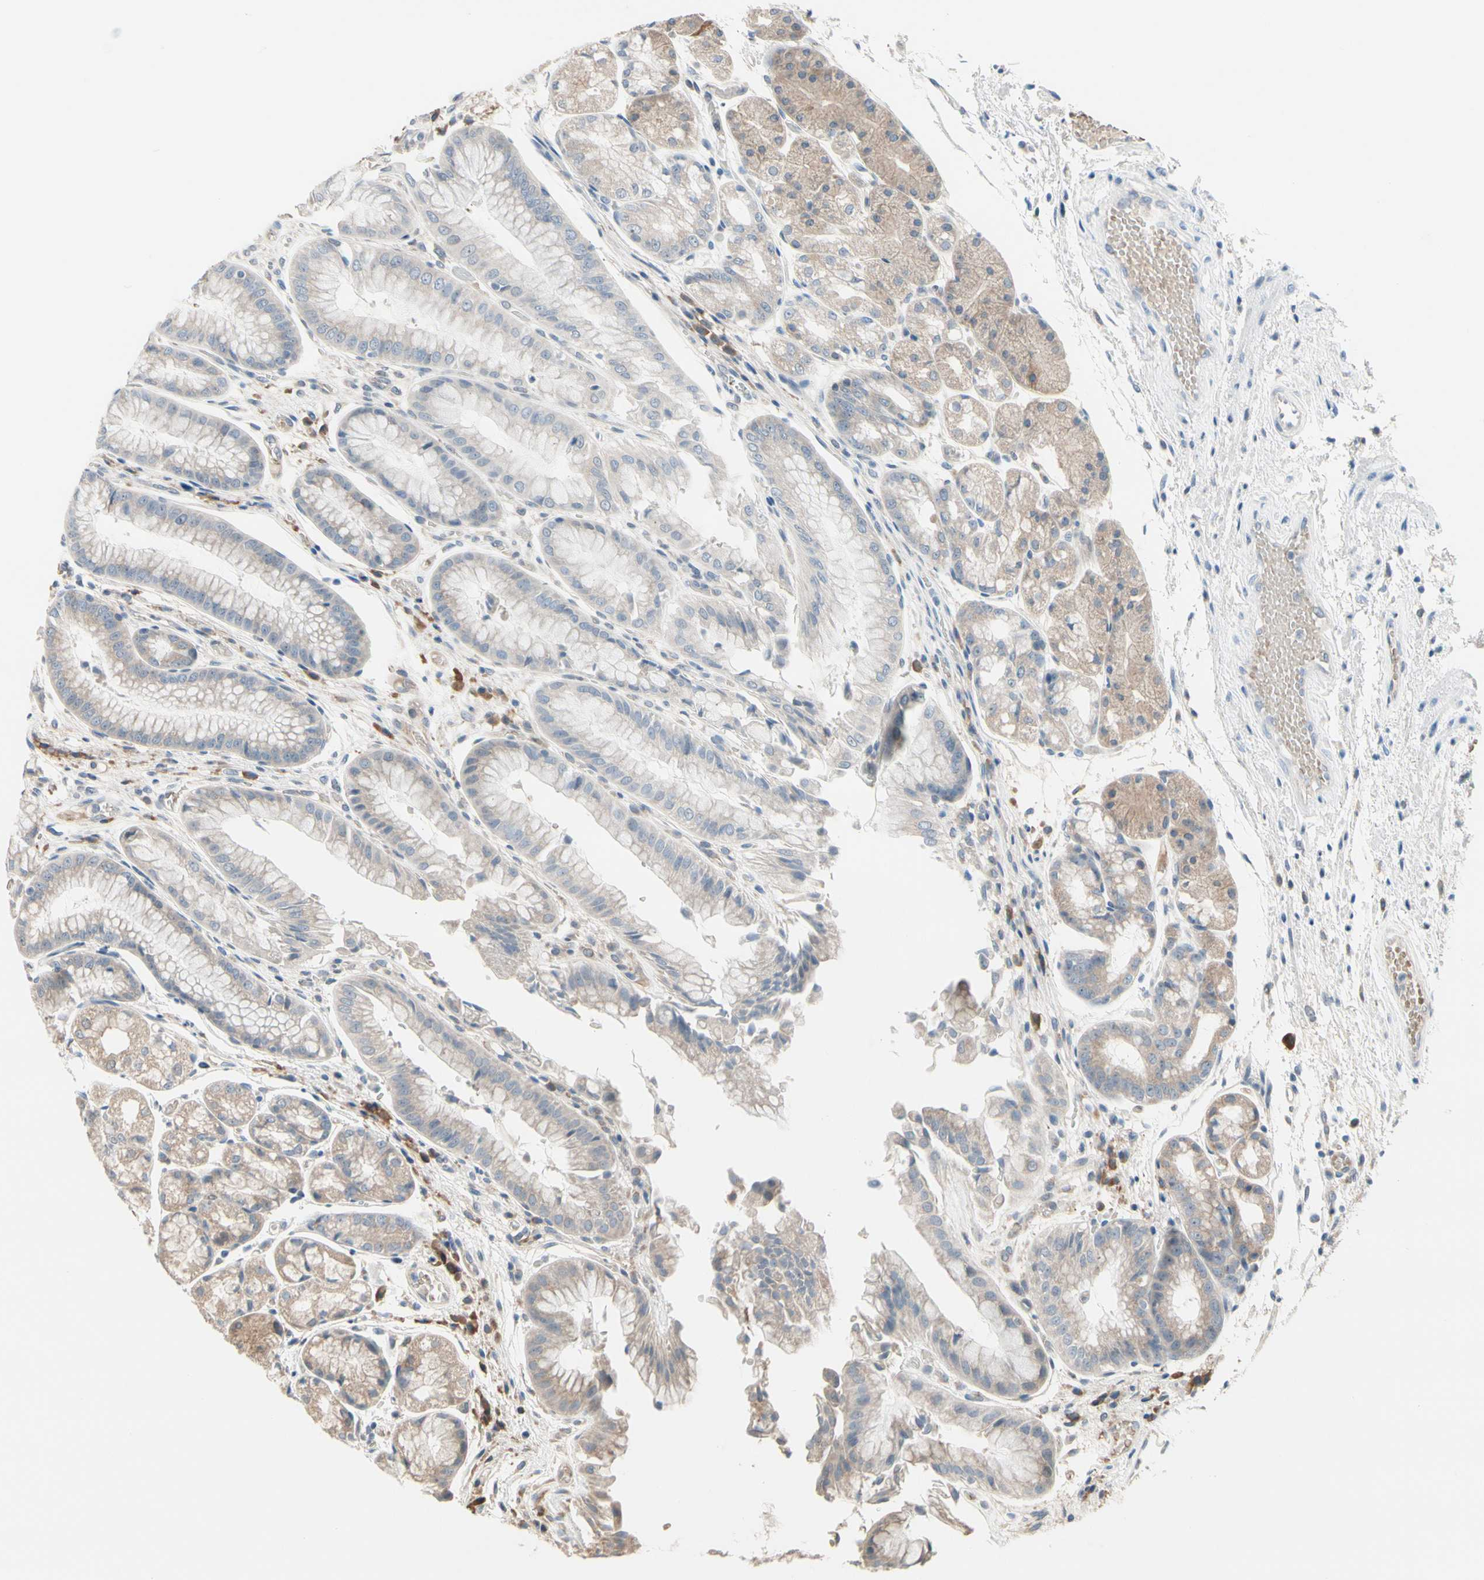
{"staining": {"intensity": "weak", "quantity": "25%-75%", "location": "cytoplasmic/membranous"}, "tissue": "stomach", "cell_type": "Glandular cells", "image_type": "normal", "snomed": [{"axis": "morphology", "description": "Normal tissue, NOS"}, {"axis": "topography", "description": "Stomach, upper"}], "caption": "A micrograph of human stomach stained for a protein exhibits weak cytoplasmic/membranous brown staining in glandular cells.", "gene": "SNX29", "patient": {"sex": "male", "age": 72}}